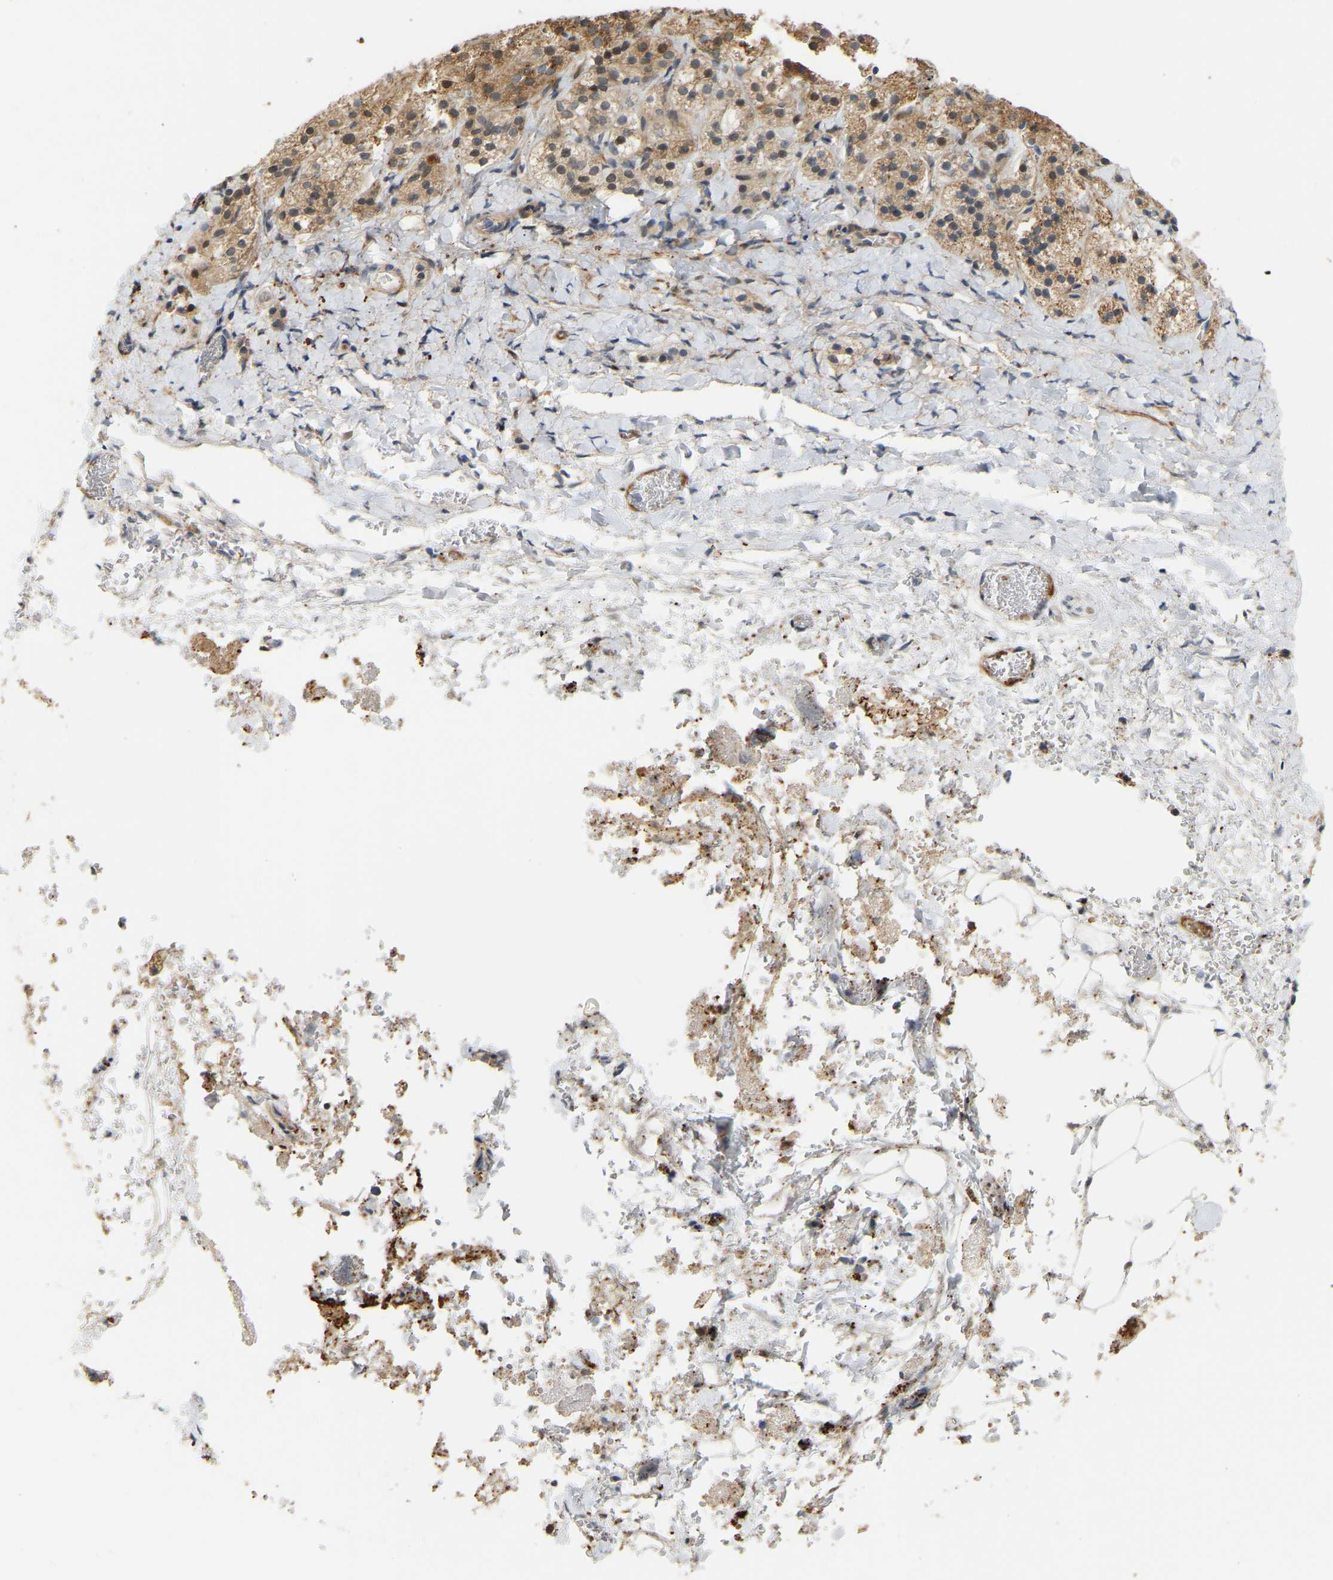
{"staining": {"intensity": "moderate", "quantity": ">75%", "location": "cytoplasmic/membranous"}, "tissue": "adrenal gland", "cell_type": "Glandular cells", "image_type": "normal", "snomed": [{"axis": "morphology", "description": "Normal tissue, NOS"}, {"axis": "topography", "description": "Adrenal gland"}], "caption": "Brown immunohistochemical staining in normal adrenal gland shows moderate cytoplasmic/membranous staining in about >75% of glandular cells.", "gene": "POGLUT2", "patient": {"sex": "female", "age": 44}}